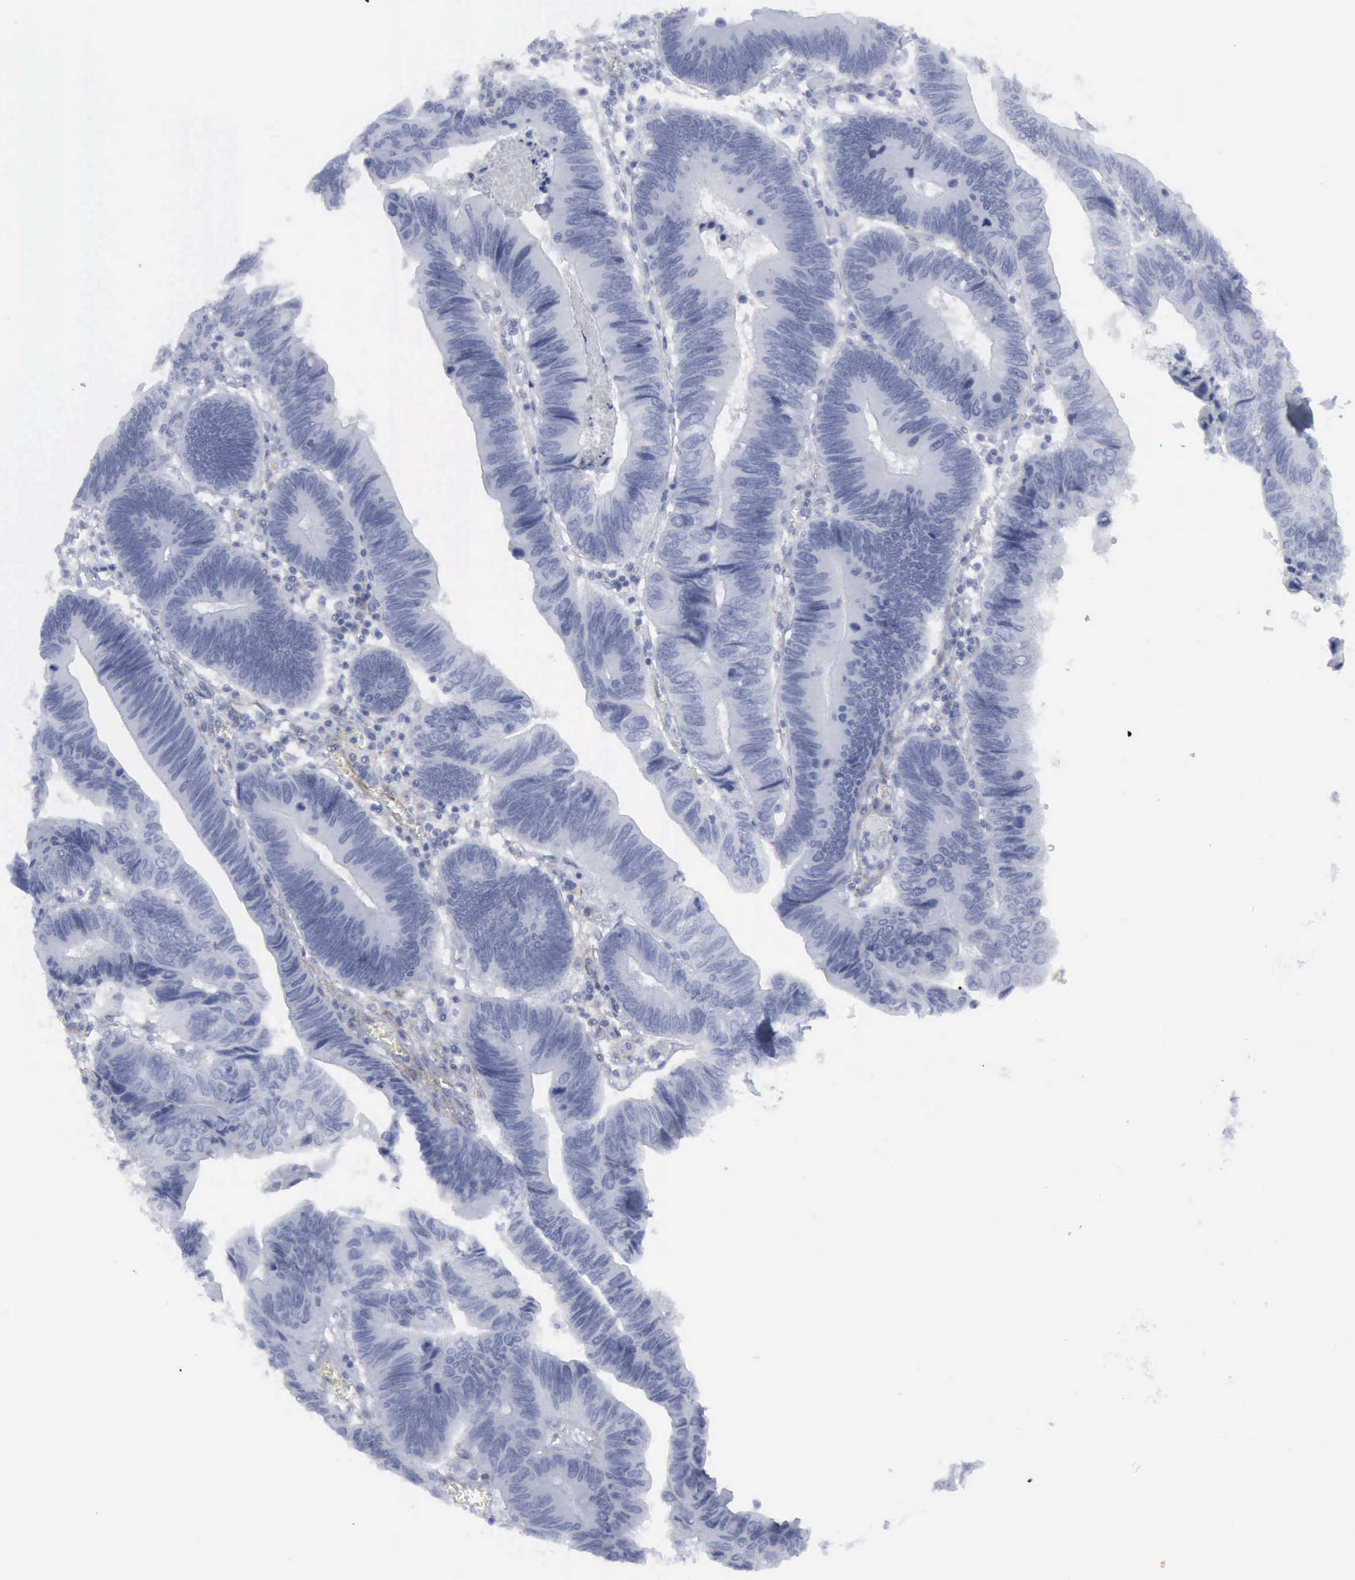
{"staining": {"intensity": "negative", "quantity": "none", "location": "none"}, "tissue": "pancreatic cancer", "cell_type": "Tumor cells", "image_type": "cancer", "snomed": [{"axis": "morphology", "description": "Adenocarcinoma, NOS"}, {"axis": "topography", "description": "Pancreas"}], "caption": "IHC of pancreatic adenocarcinoma displays no staining in tumor cells.", "gene": "VCAM1", "patient": {"sex": "female", "age": 70}}